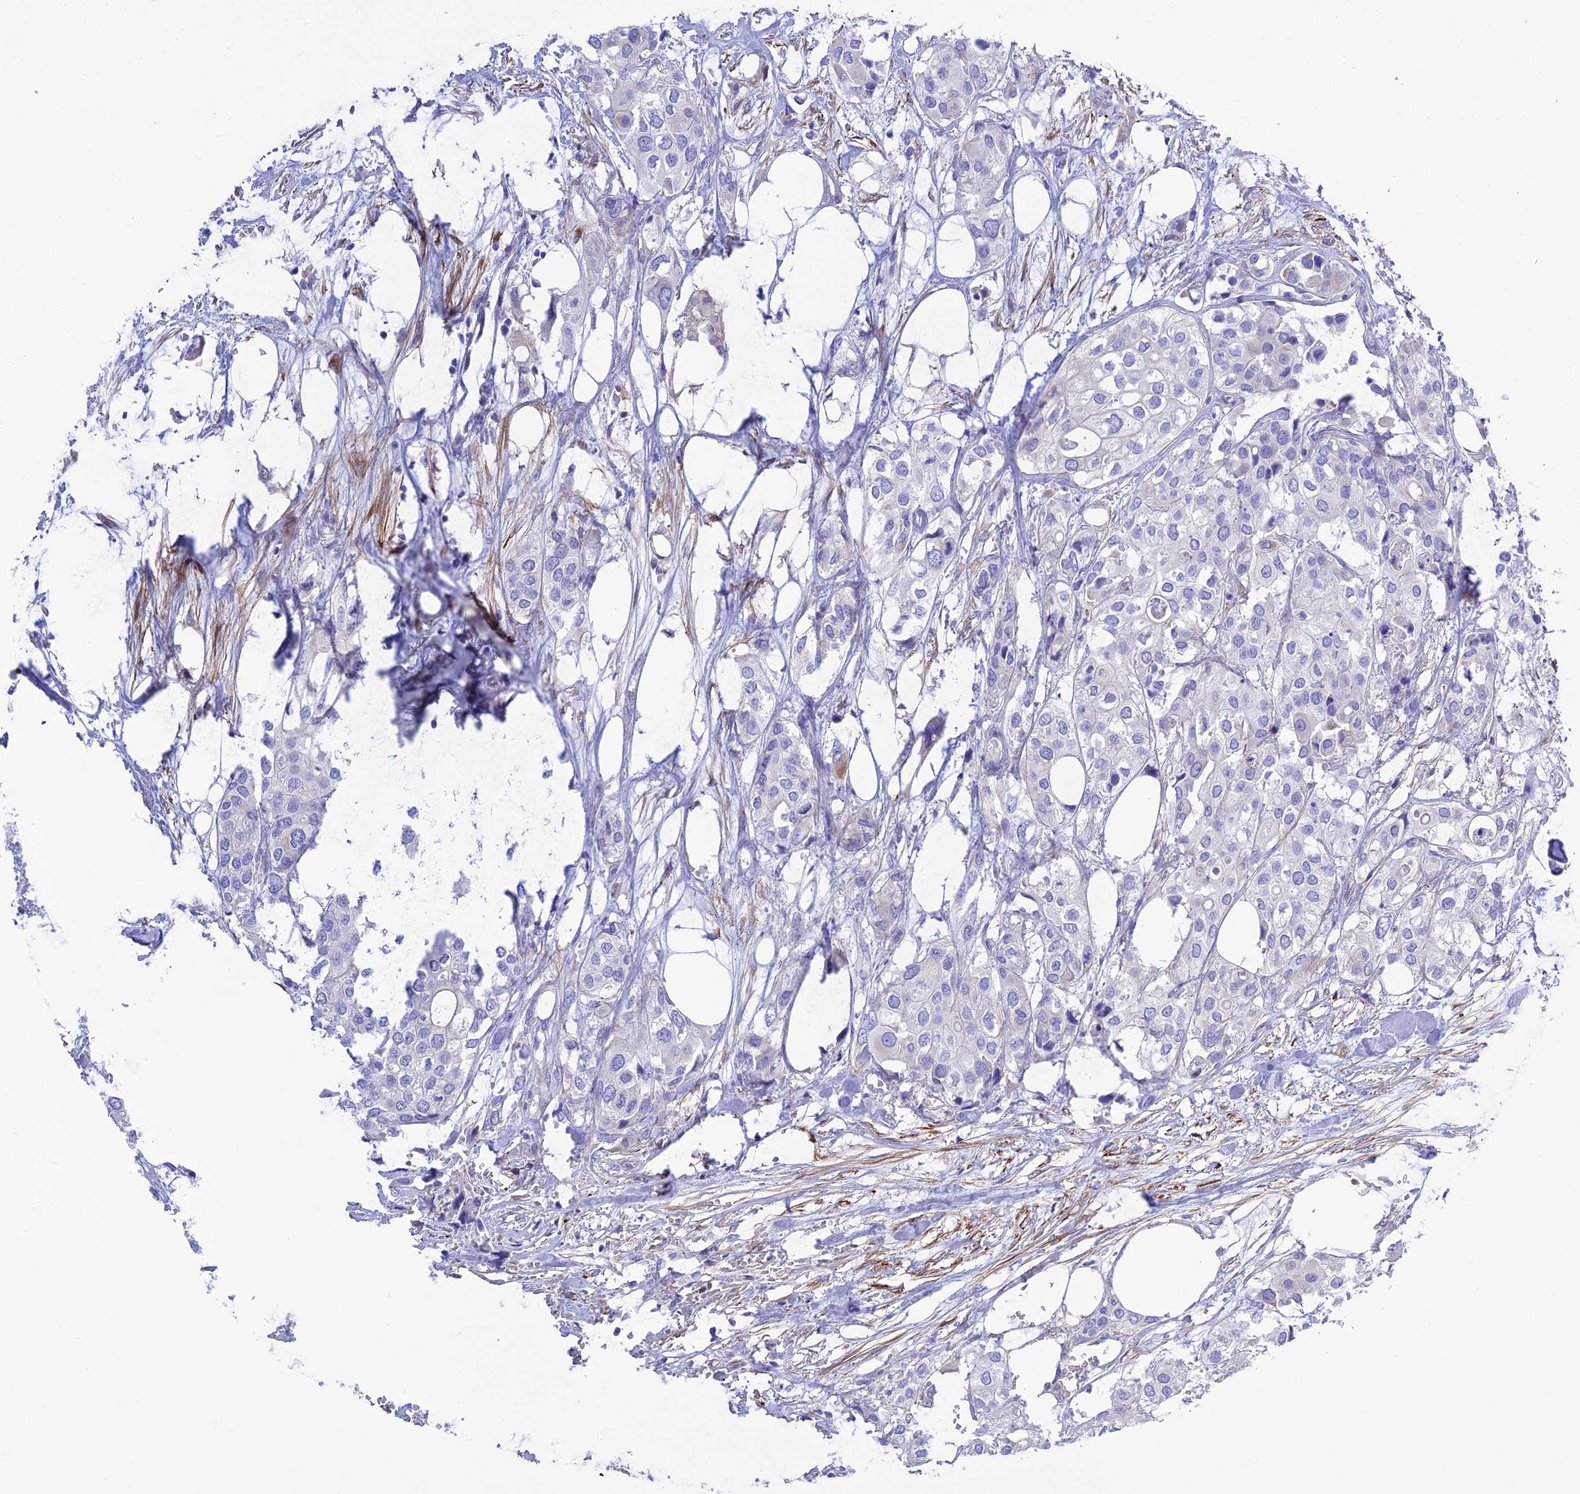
{"staining": {"intensity": "negative", "quantity": "none", "location": "none"}, "tissue": "urothelial cancer", "cell_type": "Tumor cells", "image_type": "cancer", "snomed": [{"axis": "morphology", "description": "Urothelial carcinoma, High grade"}, {"axis": "topography", "description": "Urinary bladder"}], "caption": "Human urothelial cancer stained for a protein using IHC demonstrates no positivity in tumor cells.", "gene": "FRA10AC1", "patient": {"sex": "male", "age": 64}}